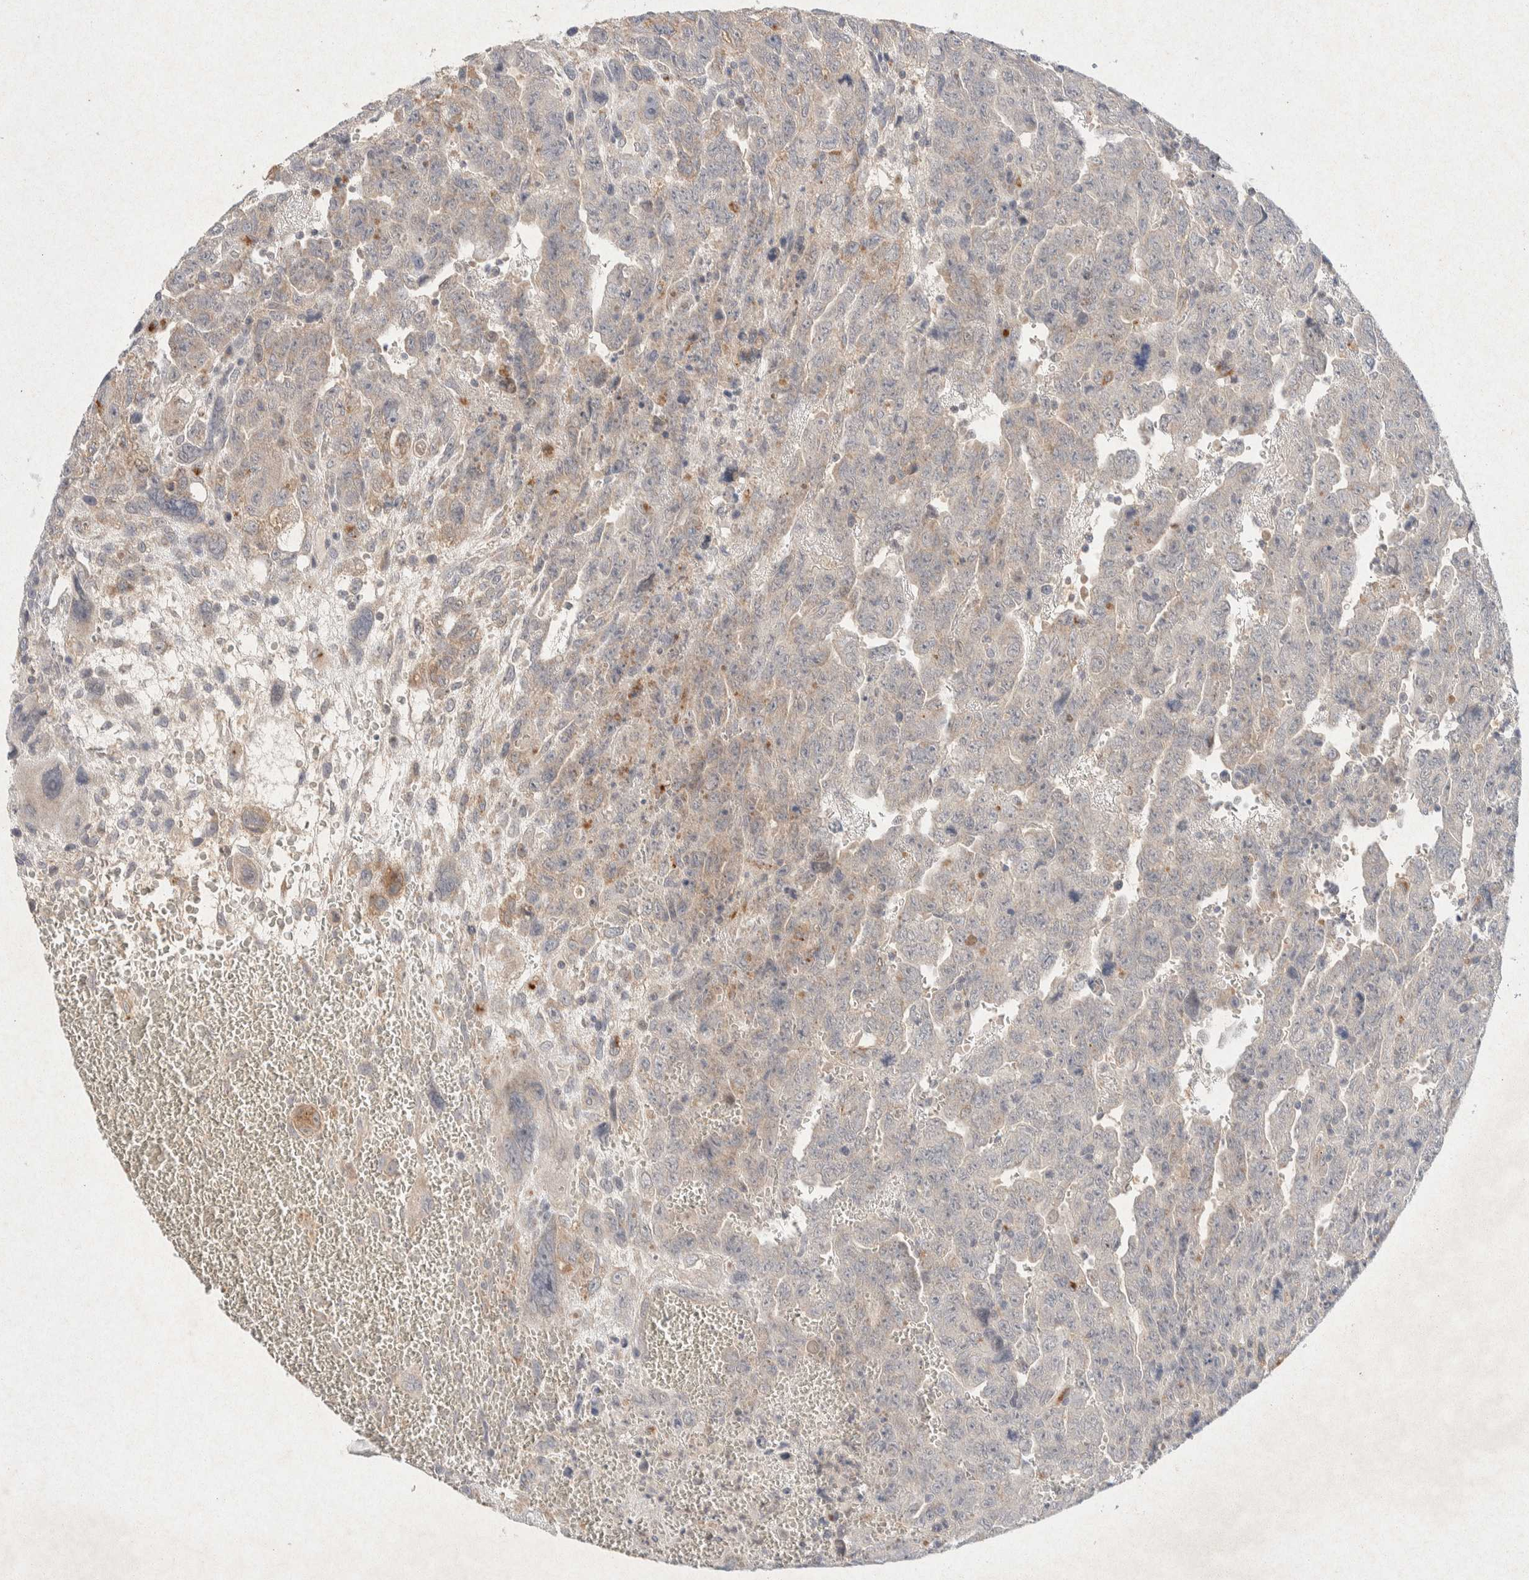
{"staining": {"intensity": "weak", "quantity": "<25%", "location": "cytoplasmic/membranous"}, "tissue": "testis cancer", "cell_type": "Tumor cells", "image_type": "cancer", "snomed": [{"axis": "morphology", "description": "Carcinoma, Embryonal, NOS"}, {"axis": "topography", "description": "Testis"}], "caption": "An IHC histopathology image of testis cancer is shown. There is no staining in tumor cells of testis cancer.", "gene": "GNAI1", "patient": {"sex": "male", "age": 28}}